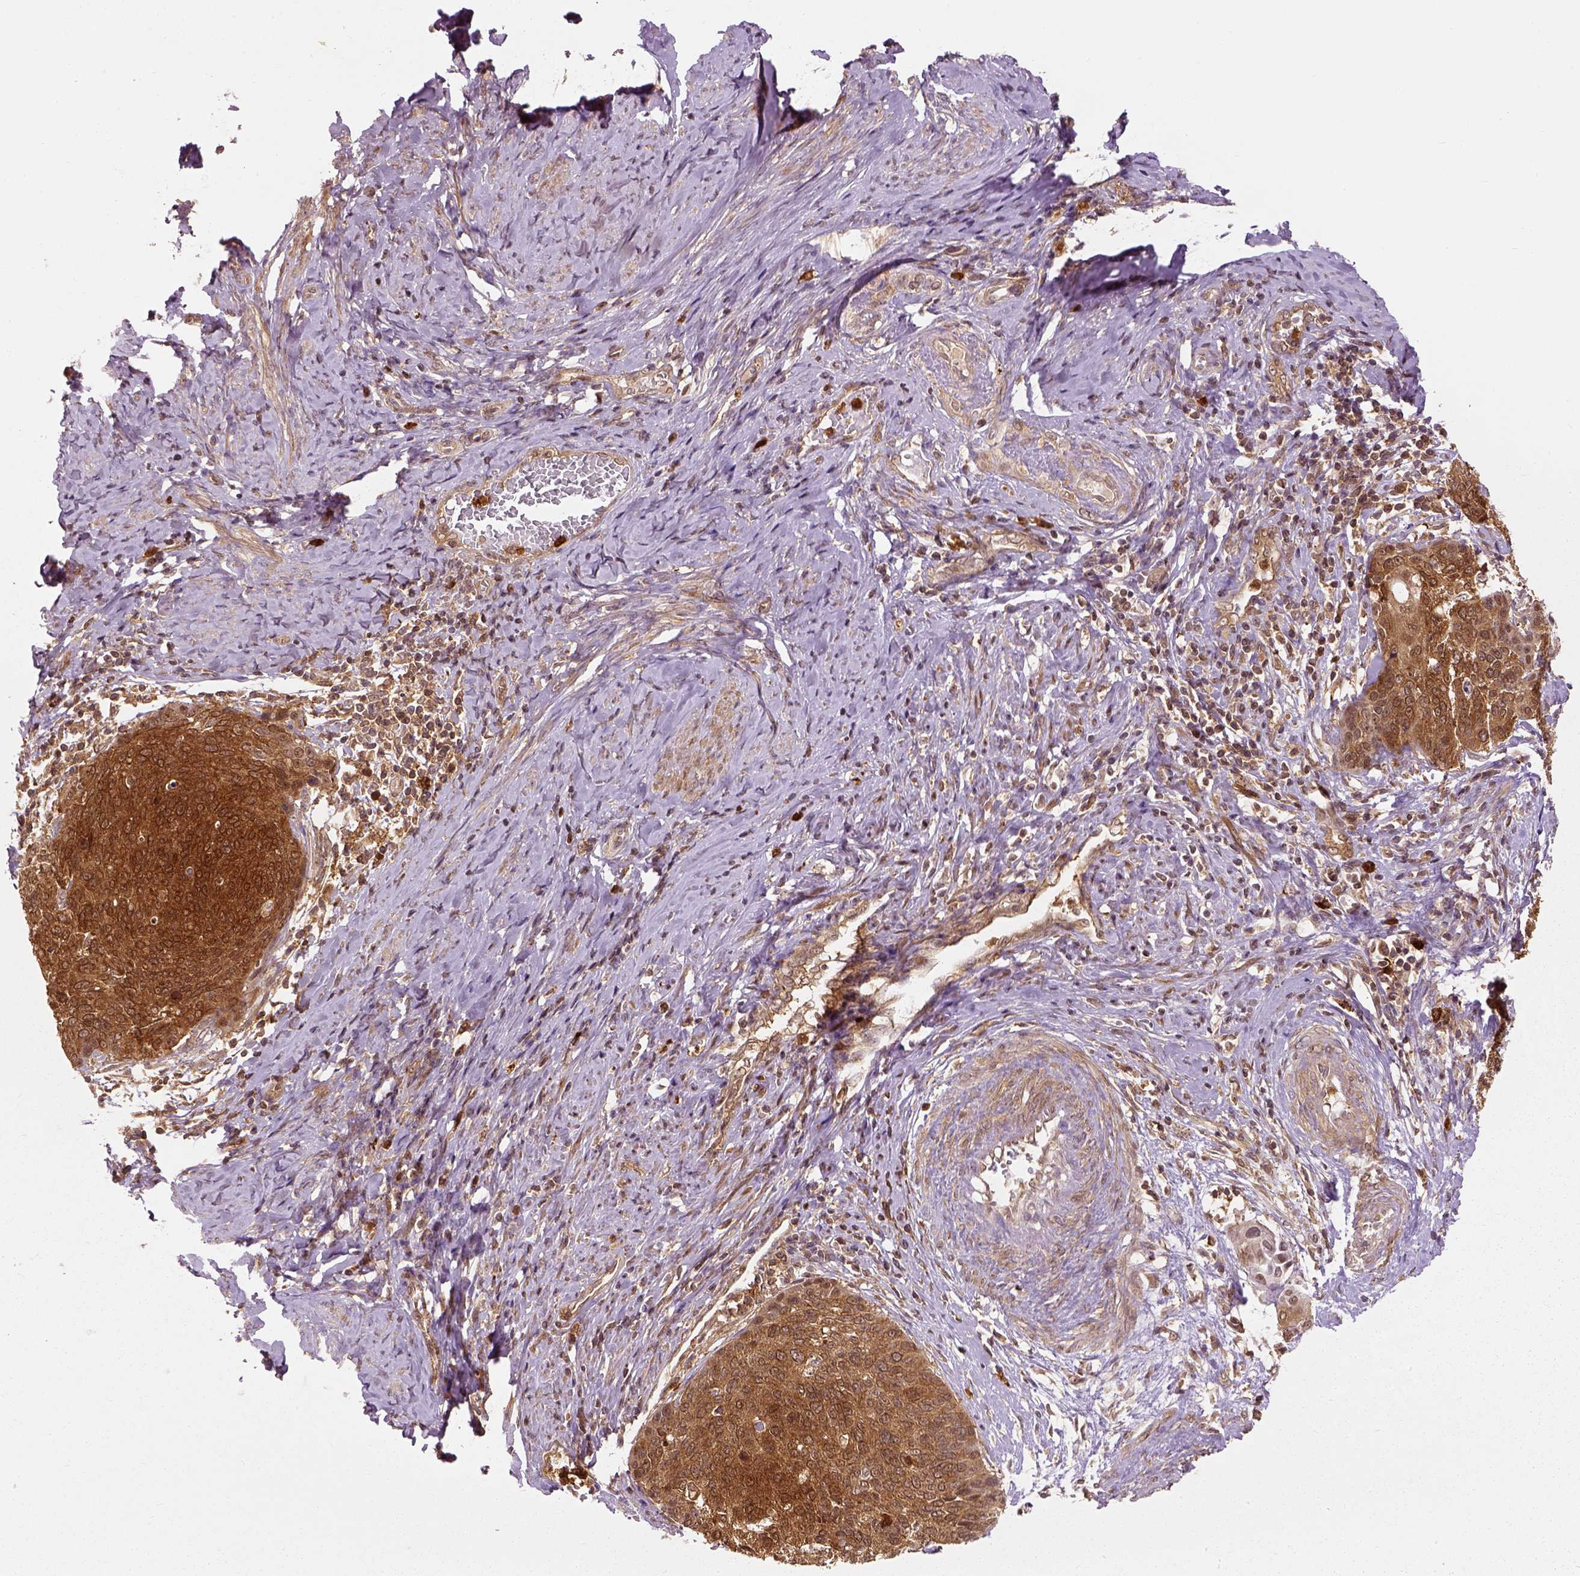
{"staining": {"intensity": "moderate", "quantity": ">75%", "location": "cytoplasmic/membranous,nuclear"}, "tissue": "cervical cancer", "cell_type": "Tumor cells", "image_type": "cancer", "snomed": [{"axis": "morphology", "description": "Squamous cell carcinoma, NOS"}, {"axis": "topography", "description": "Cervix"}], "caption": "Immunohistochemistry photomicrograph of cervical squamous cell carcinoma stained for a protein (brown), which shows medium levels of moderate cytoplasmic/membranous and nuclear expression in about >75% of tumor cells.", "gene": "GPI", "patient": {"sex": "female", "age": 69}}